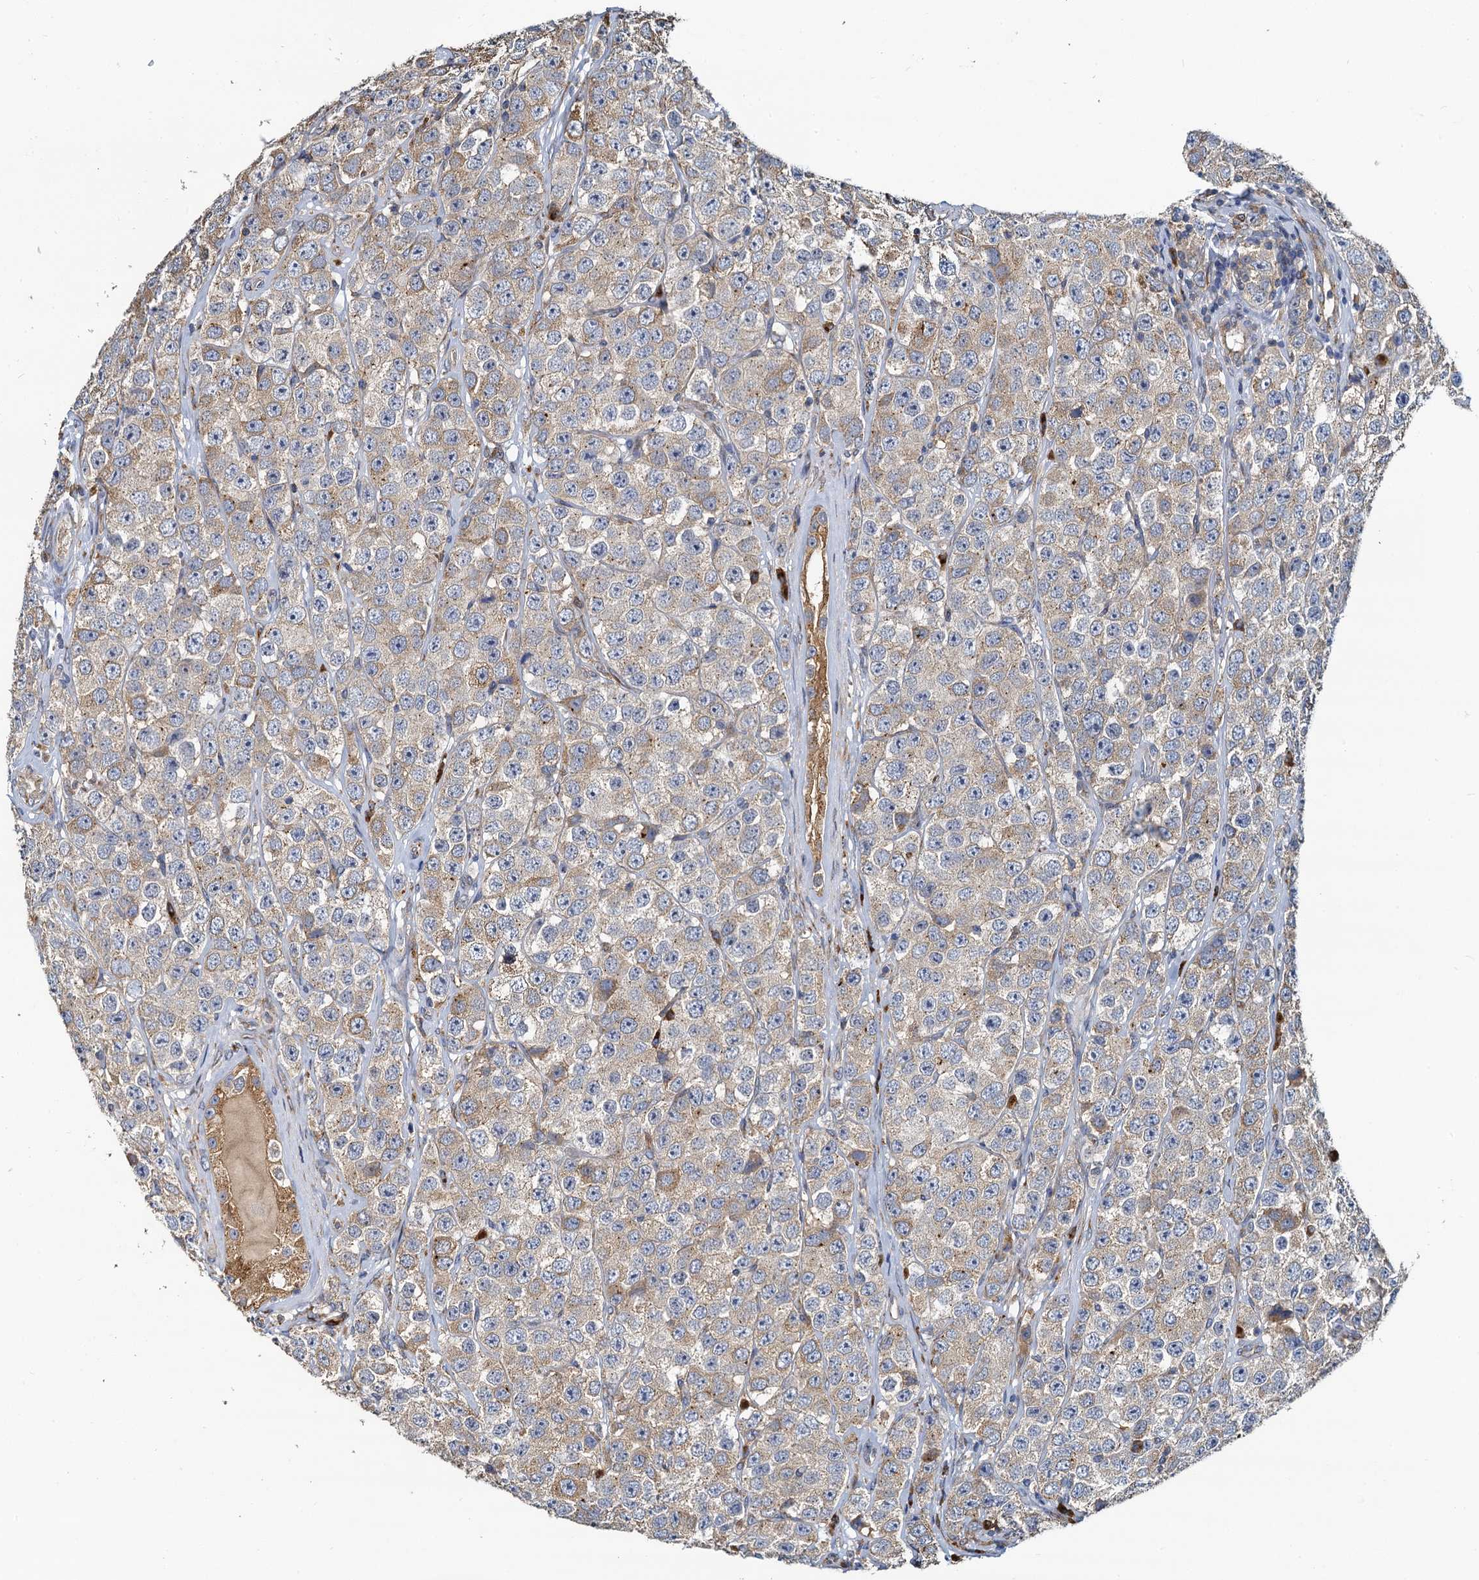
{"staining": {"intensity": "weak", "quantity": ">75%", "location": "cytoplasmic/membranous"}, "tissue": "testis cancer", "cell_type": "Tumor cells", "image_type": "cancer", "snomed": [{"axis": "morphology", "description": "Seminoma, NOS"}, {"axis": "topography", "description": "Testis"}], "caption": "A low amount of weak cytoplasmic/membranous positivity is identified in approximately >75% of tumor cells in seminoma (testis) tissue.", "gene": "NKAPD1", "patient": {"sex": "male", "age": 28}}